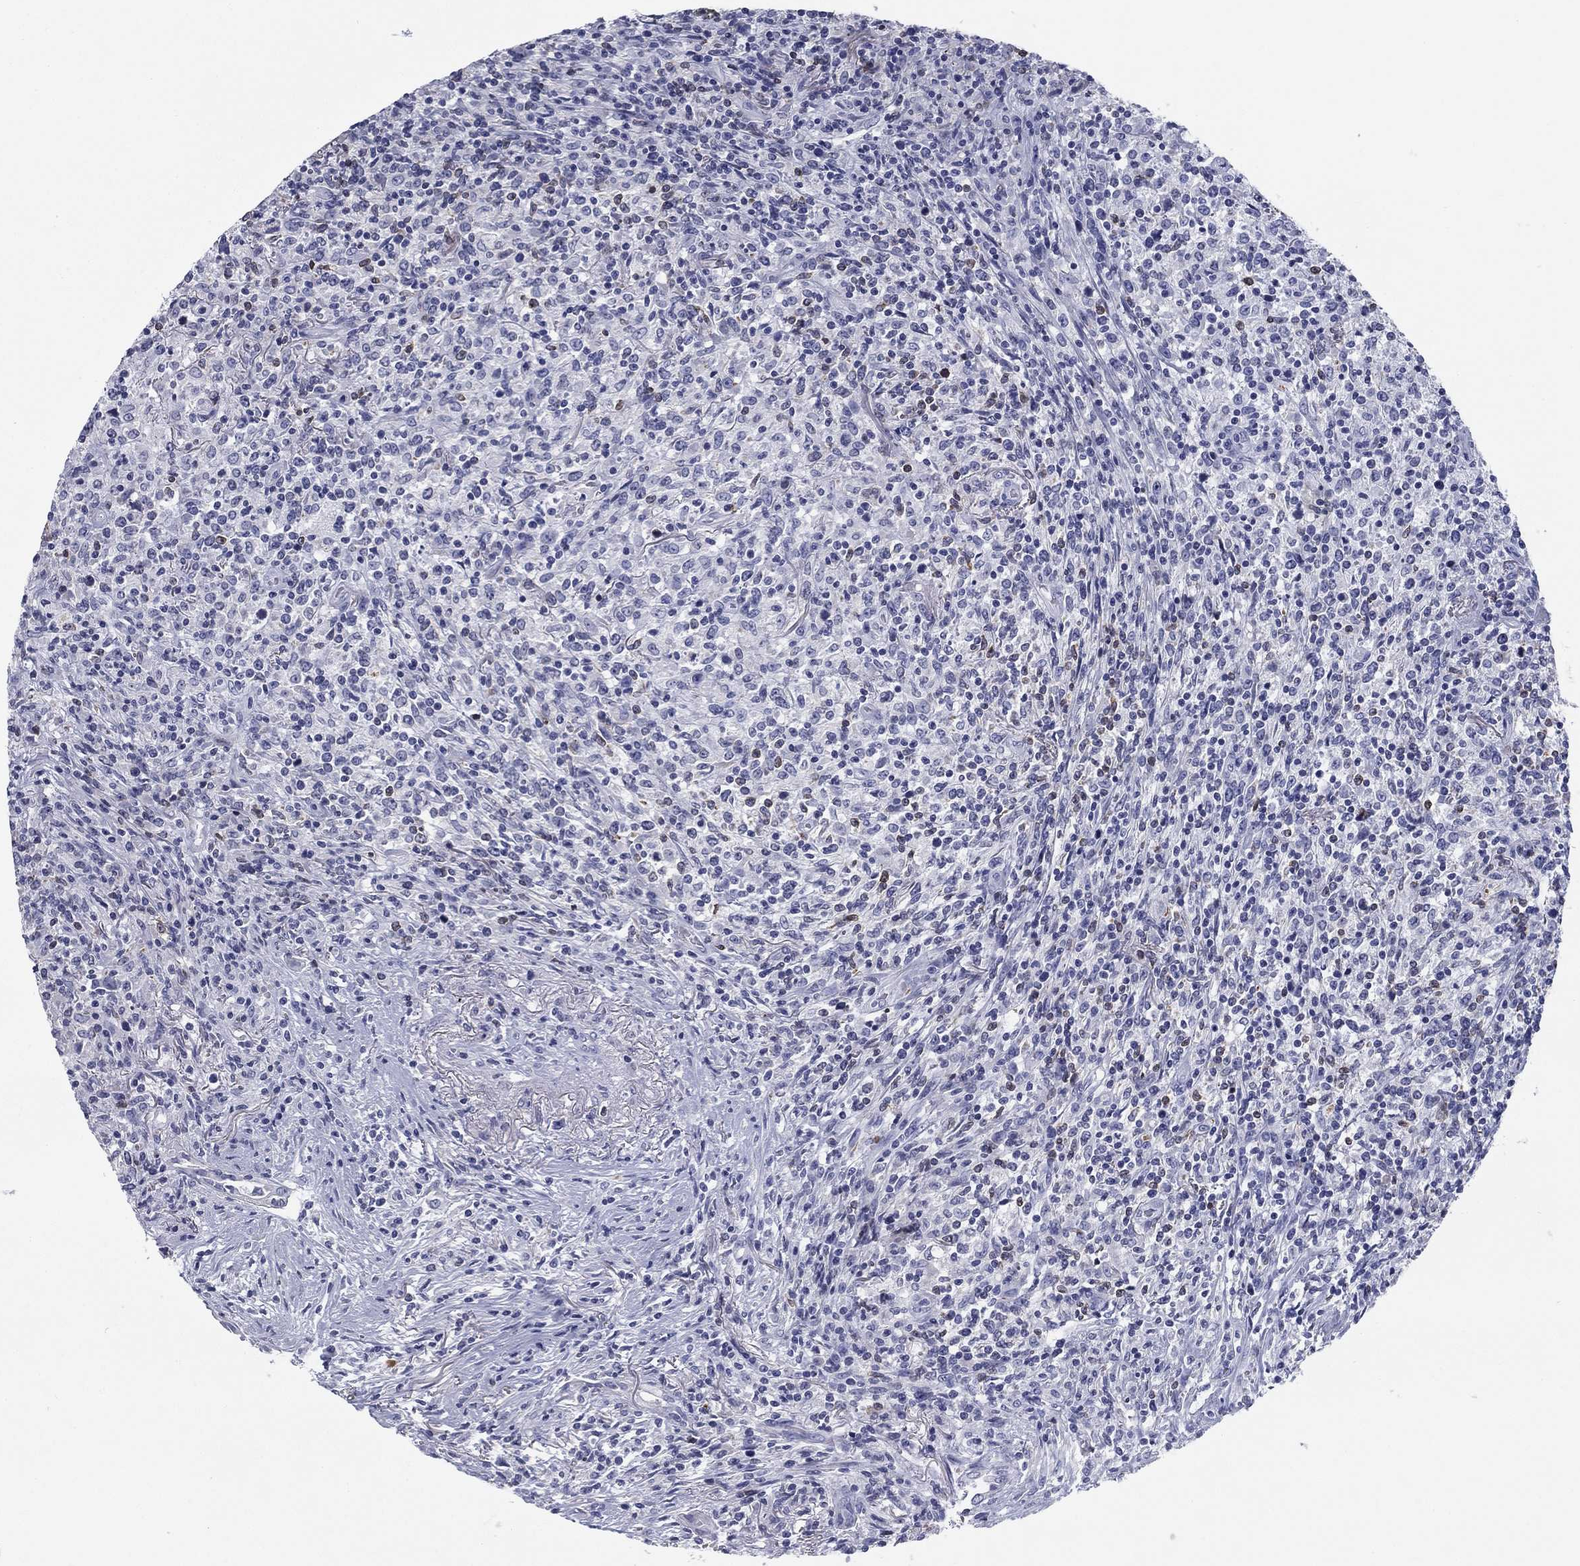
{"staining": {"intensity": "negative", "quantity": "none", "location": "none"}, "tissue": "lymphoma", "cell_type": "Tumor cells", "image_type": "cancer", "snomed": [{"axis": "morphology", "description": "Malignant lymphoma, non-Hodgkin's type, High grade"}, {"axis": "topography", "description": "Lung"}], "caption": "Histopathology image shows no significant protein expression in tumor cells of high-grade malignant lymphoma, non-Hodgkin's type. The staining is performed using DAB (3,3'-diaminobenzidine) brown chromogen with nuclei counter-stained in using hematoxylin.", "gene": "CD79B", "patient": {"sex": "male", "age": 79}}